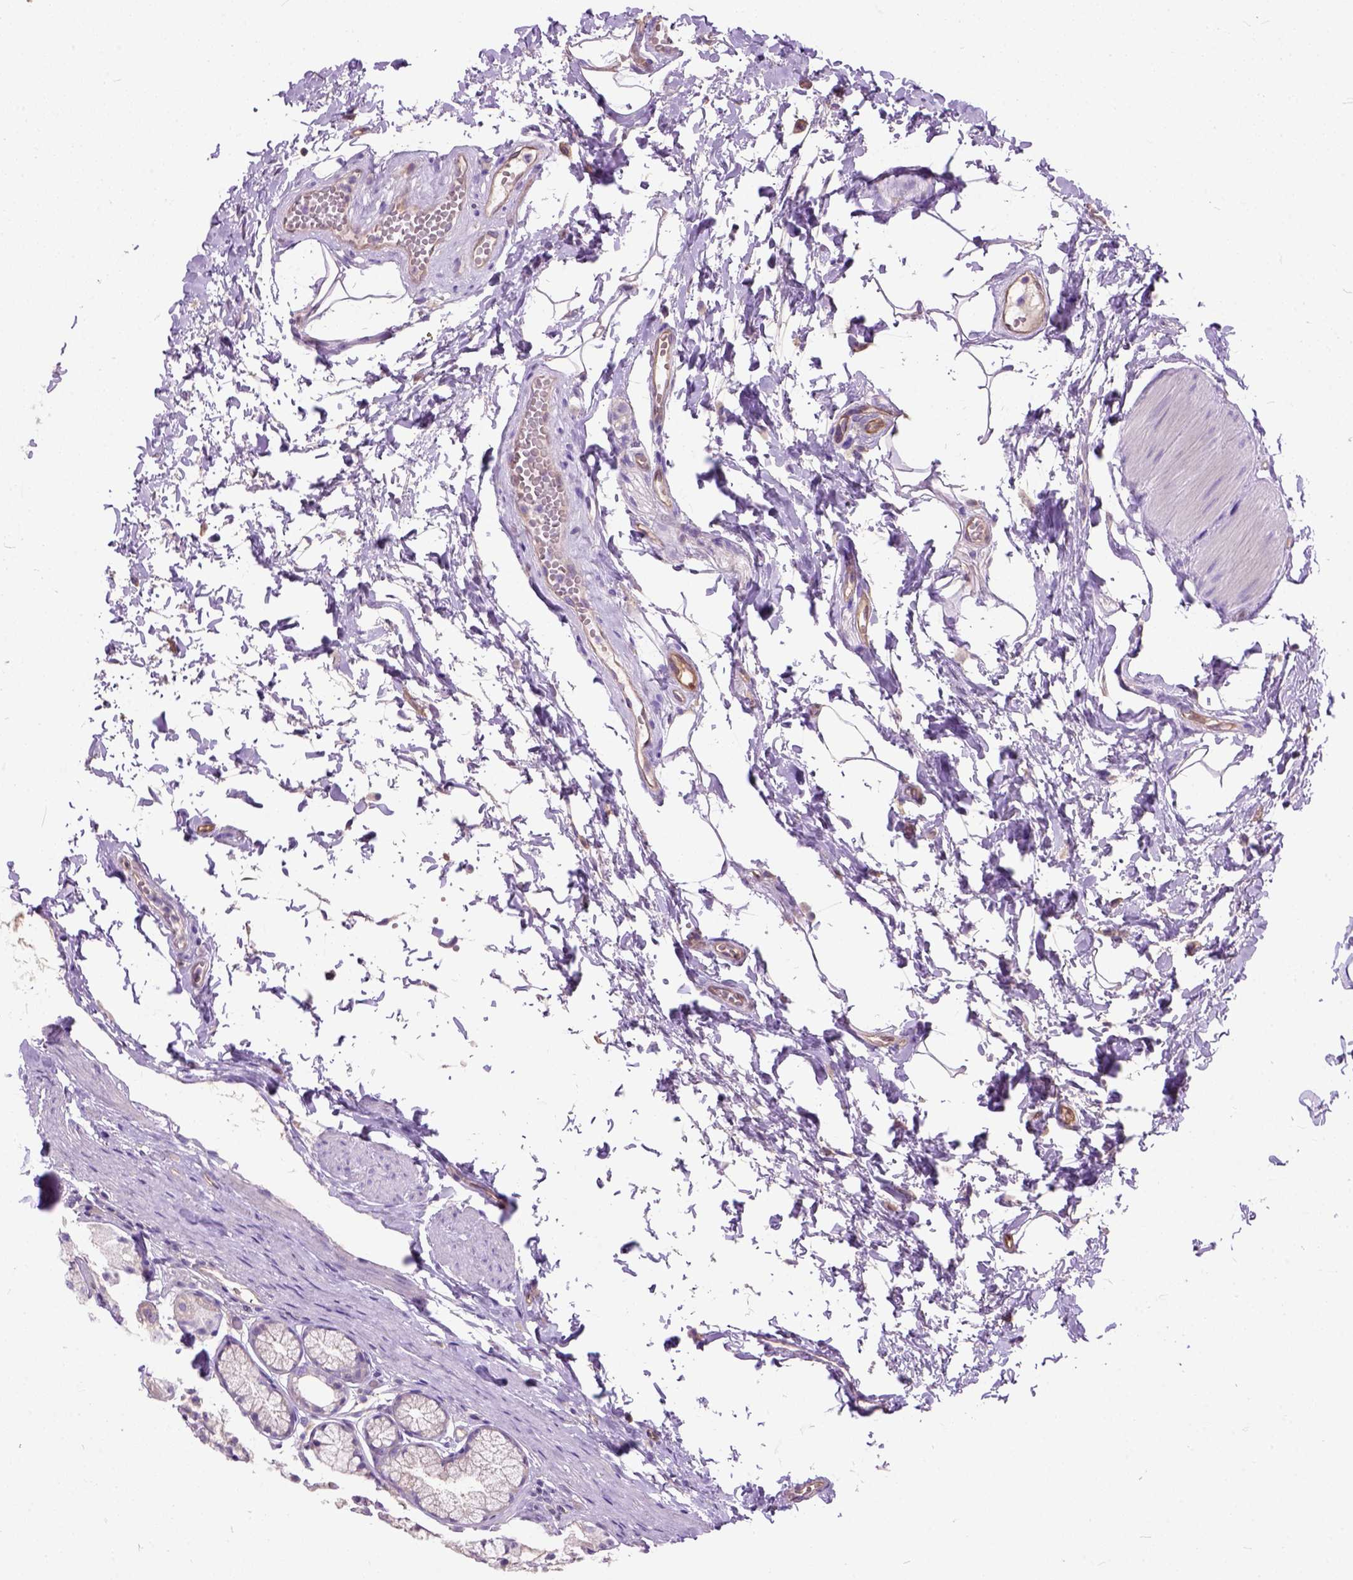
{"staining": {"intensity": "negative", "quantity": "none", "location": "none"}, "tissue": "stomach", "cell_type": "Glandular cells", "image_type": "normal", "snomed": [{"axis": "morphology", "description": "Normal tissue, NOS"}, {"axis": "topography", "description": "Stomach"}], "caption": "This histopathology image is of benign stomach stained with immunohistochemistry (IHC) to label a protein in brown with the nuclei are counter-stained blue. There is no staining in glandular cells.", "gene": "SEMA4F", "patient": {"sex": "male", "age": 70}}